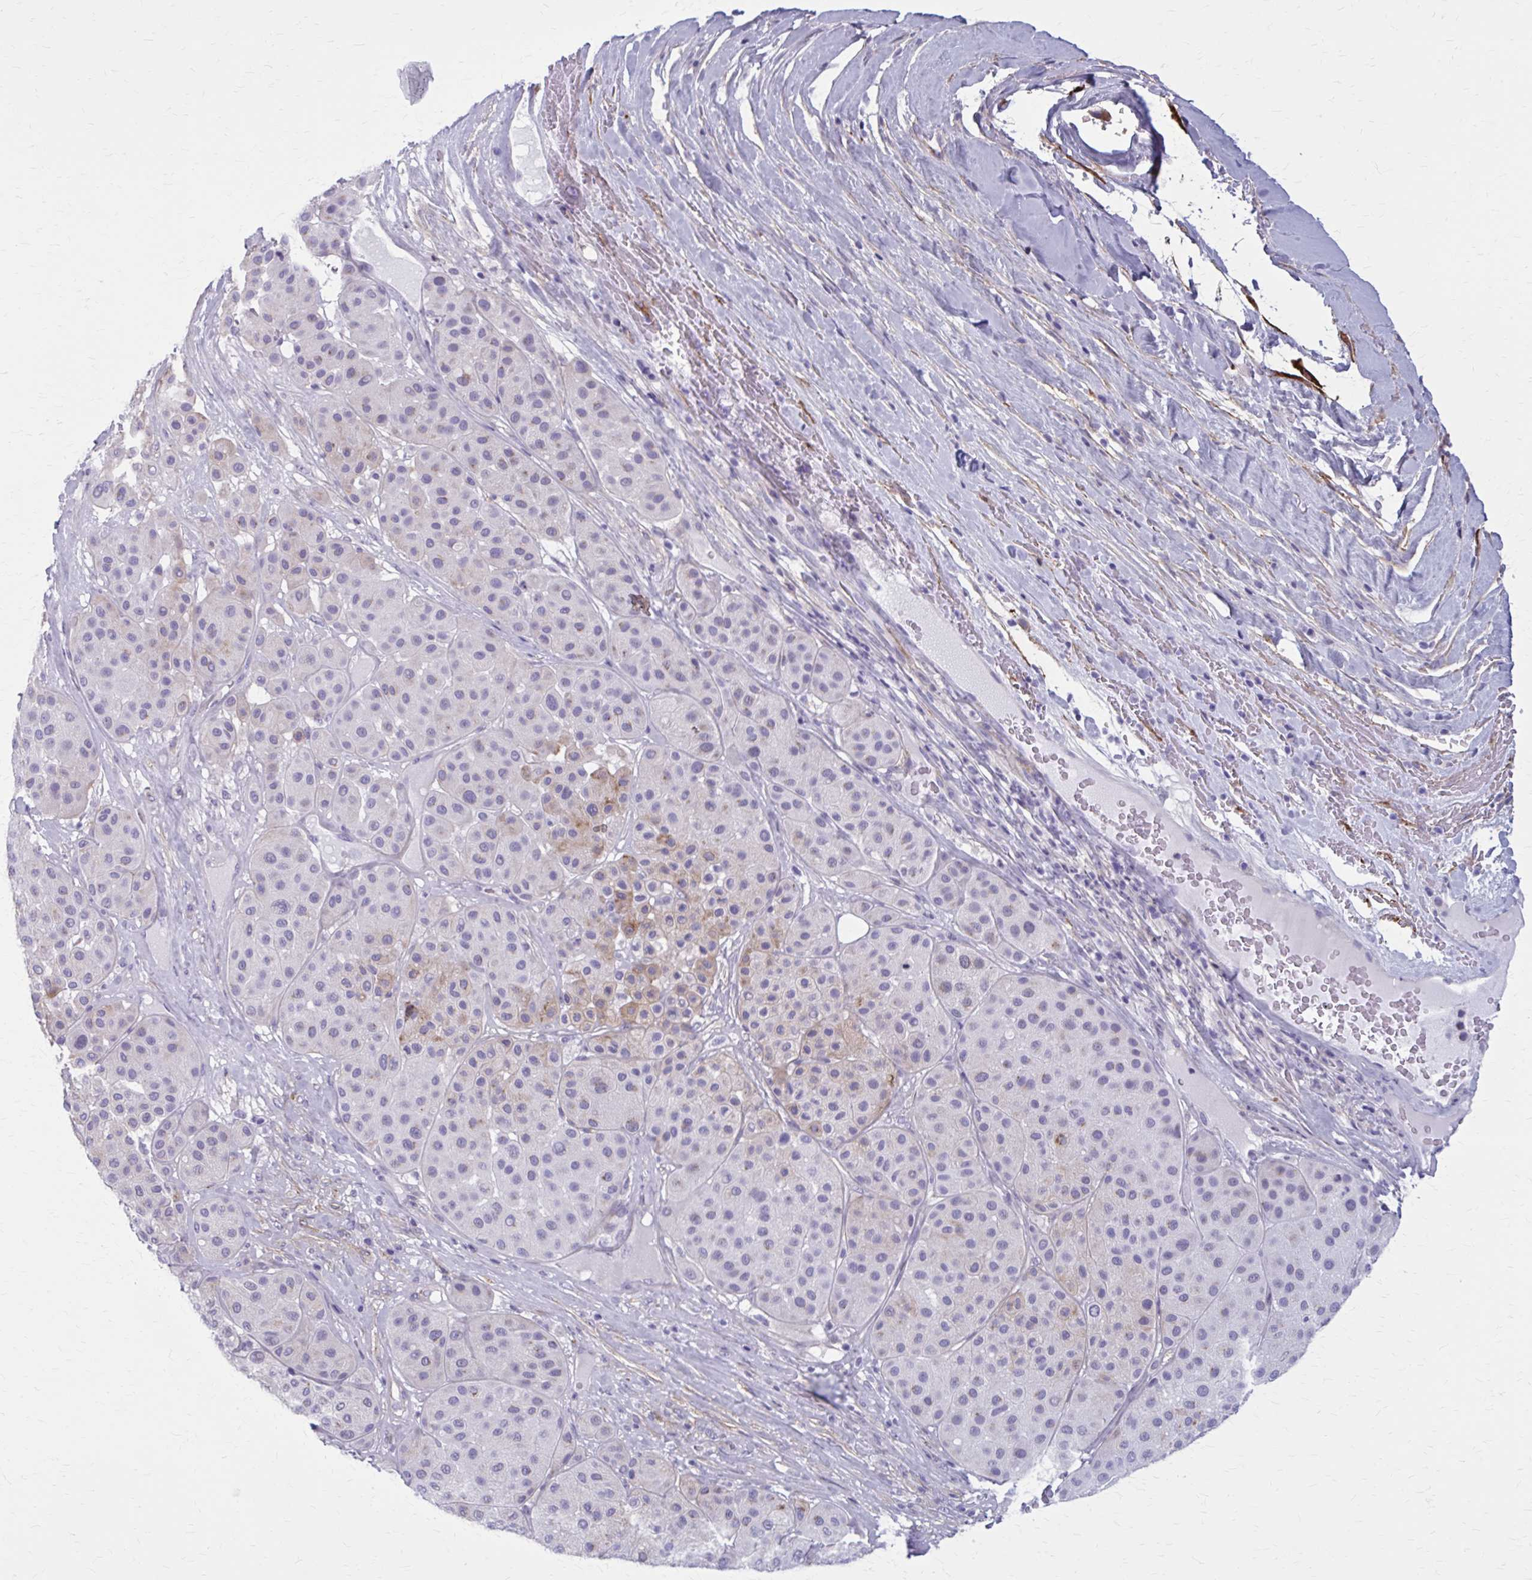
{"staining": {"intensity": "weak", "quantity": "<25%", "location": "cytoplasmic/membranous"}, "tissue": "melanoma", "cell_type": "Tumor cells", "image_type": "cancer", "snomed": [{"axis": "morphology", "description": "Malignant melanoma, Metastatic site"}, {"axis": "topography", "description": "Smooth muscle"}], "caption": "An immunohistochemistry (IHC) photomicrograph of malignant melanoma (metastatic site) is shown. There is no staining in tumor cells of malignant melanoma (metastatic site).", "gene": "AKAP12", "patient": {"sex": "male", "age": 41}}